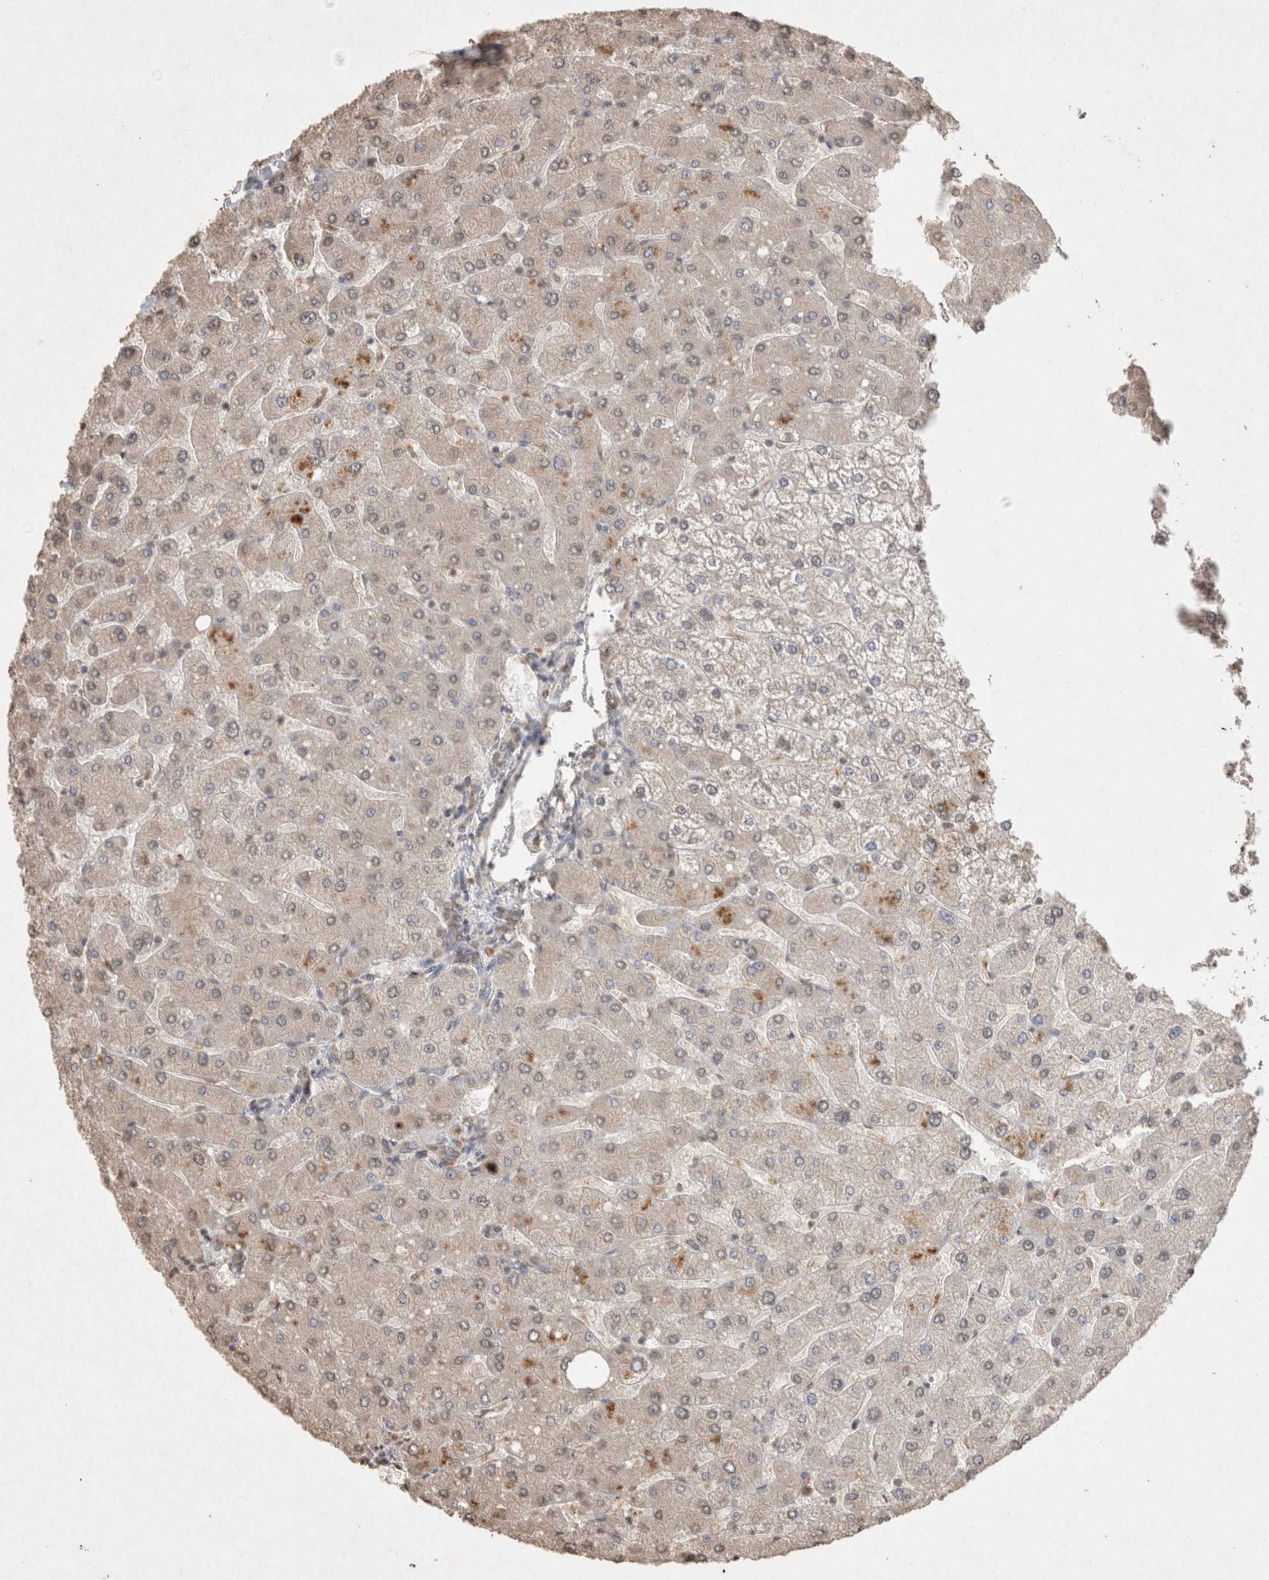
{"staining": {"intensity": "weak", "quantity": "25%-75%", "location": "cytoplasmic/membranous,nuclear"}, "tissue": "liver", "cell_type": "Cholangiocytes", "image_type": "normal", "snomed": [{"axis": "morphology", "description": "Normal tissue, NOS"}, {"axis": "topography", "description": "Liver"}], "caption": "Cholangiocytes exhibit low levels of weak cytoplasmic/membranous,nuclear positivity in approximately 25%-75% of cells in unremarkable liver.", "gene": "MLX", "patient": {"sex": "male", "age": 55}}